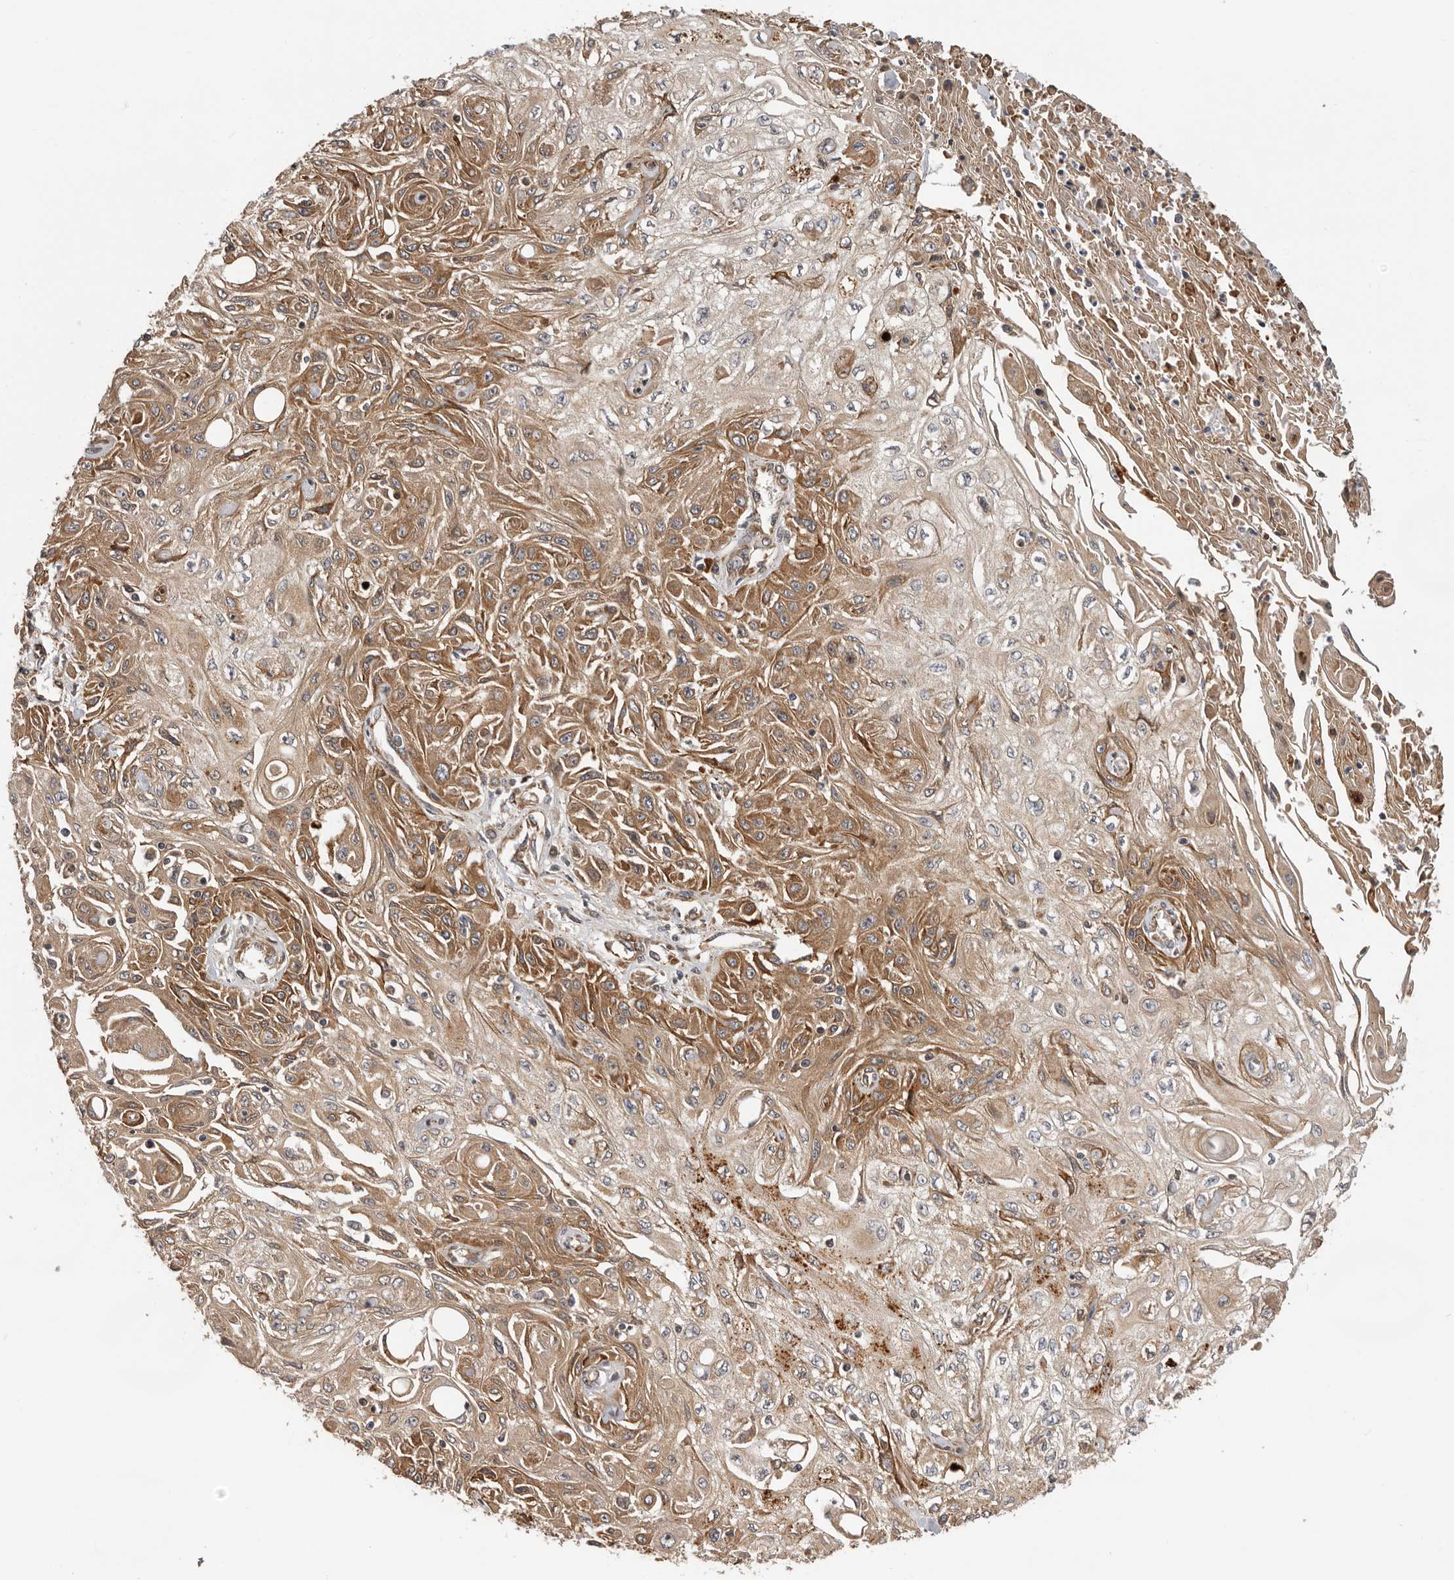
{"staining": {"intensity": "moderate", "quantity": ">75%", "location": "cytoplasmic/membranous"}, "tissue": "skin cancer", "cell_type": "Tumor cells", "image_type": "cancer", "snomed": [{"axis": "morphology", "description": "Squamous cell carcinoma, NOS"}, {"axis": "morphology", "description": "Squamous cell carcinoma, metastatic, NOS"}, {"axis": "topography", "description": "Skin"}, {"axis": "topography", "description": "Lymph node"}], "caption": "Squamous cell carcinoma (skin) stained with a protein marker reveals moderate staining in tumor cells.", "gene": "RNF157", "patient": {"sex": "male", "age": 75}}